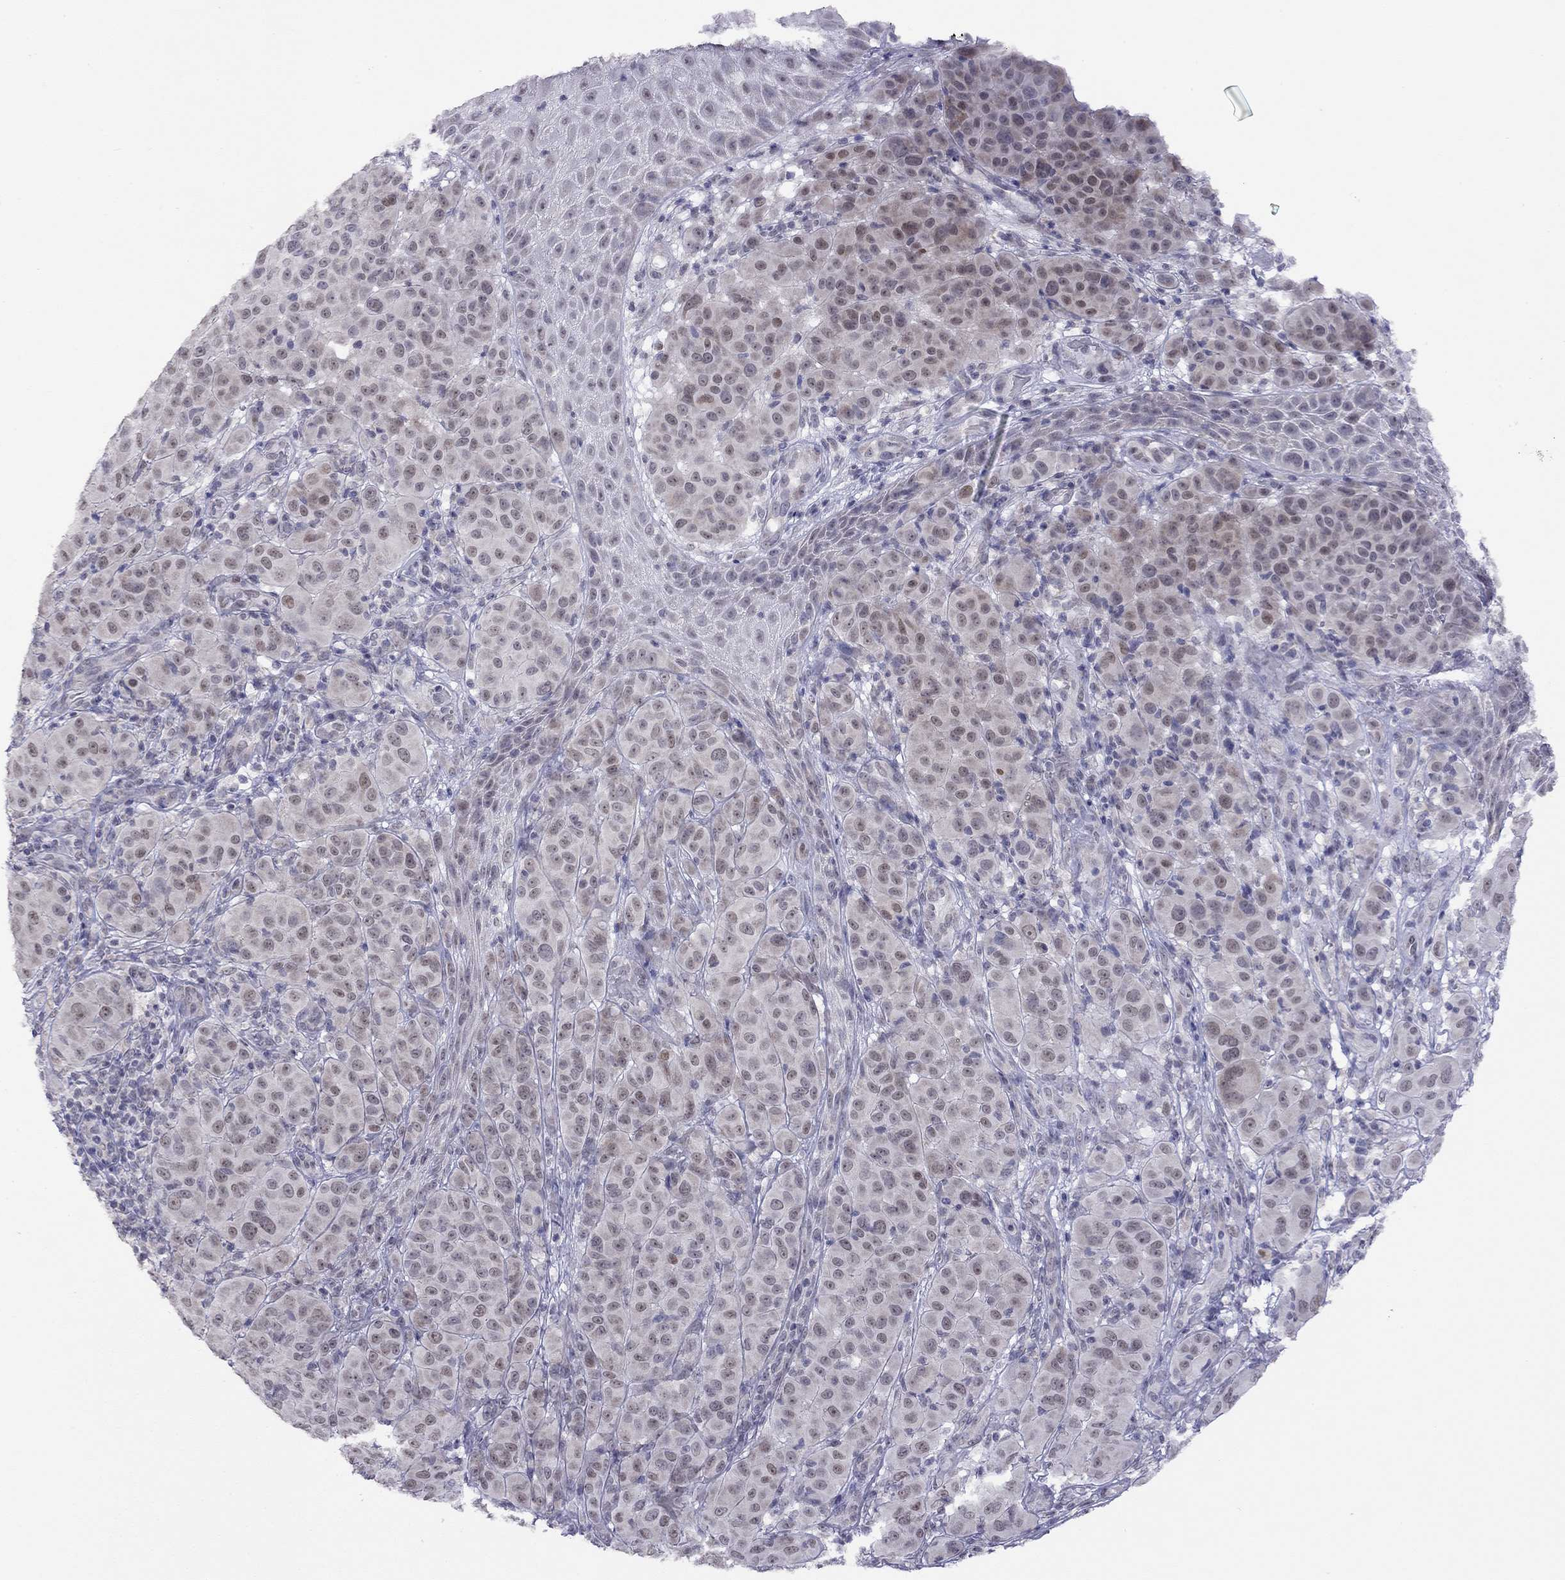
{"staining": {"intensity": "weak", "quantity": "<25%", "location": "nuclear"}, "tissue": "melanoma", "cell_type": "Tumor cells", "image_type": "cancer", "snomed": [{"axis": "morphology", "description": "Malignant melanoma, NOS"}, {"axis": "topography", "description": "Skin"}], "caption": "Malignant melanoma was stained to show a protein in brown. There is no significant positivity in tumor cells.", "gene": "HES5", "patient": {"sex": "female", "age": 87}}